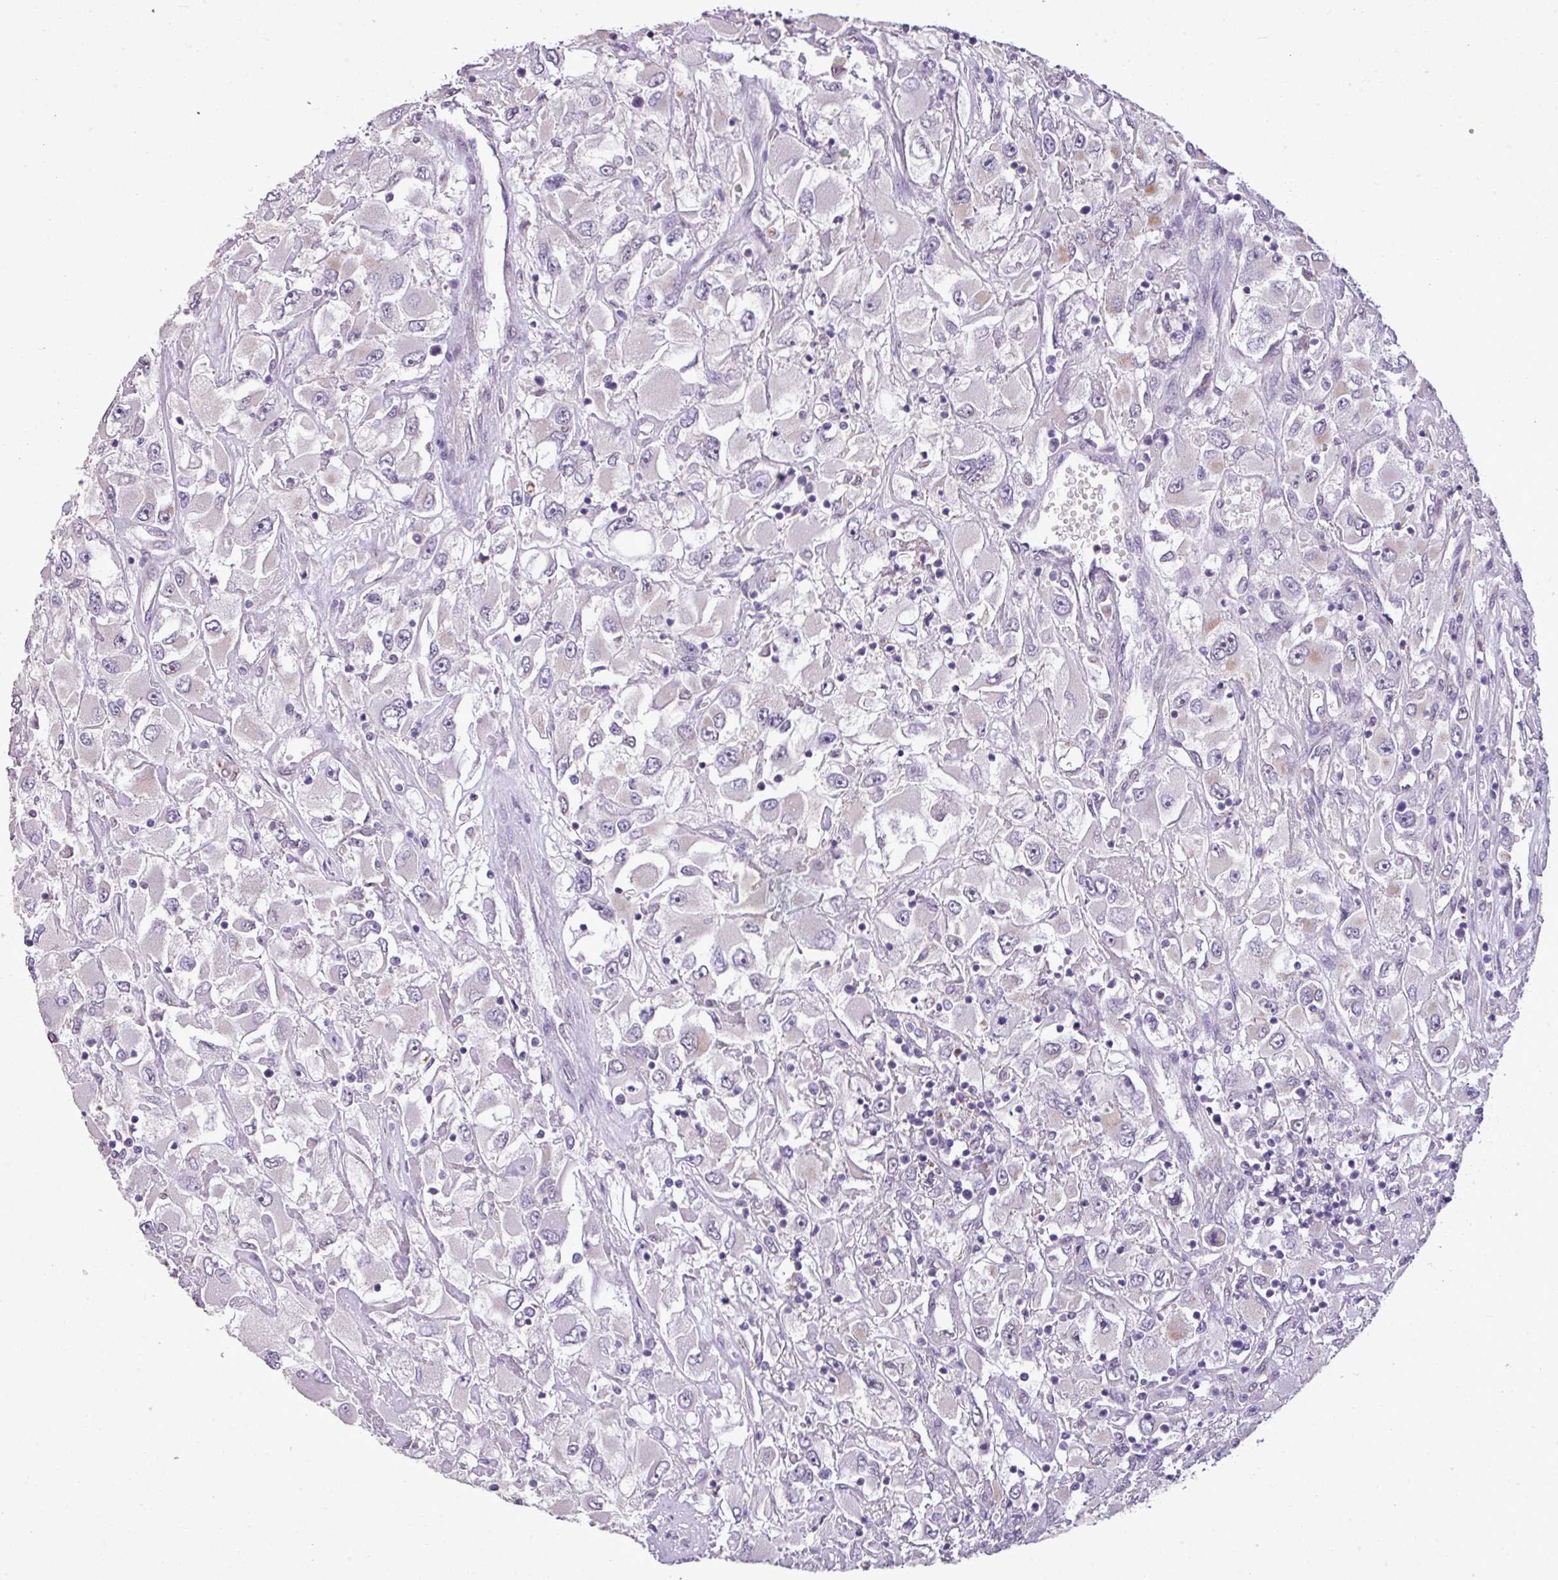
{"staining": {"intensity": "negative", "quantity": "none", "location": "none"}, "tissue": "renal cancer", "cell_type": "Tumor cells", "image_type": "cancer", "snomed": [{"axis": "morphology", "description": "Adenocarcinoma, NOS"}, {"axis": "topography", "description": "Kidney"}], "caption": "Tumor cells show no significant expression in renal cancer (adenocarcinoma).", "gene": "ALDH2", "patient": {"sex": "female", "age": 52}}